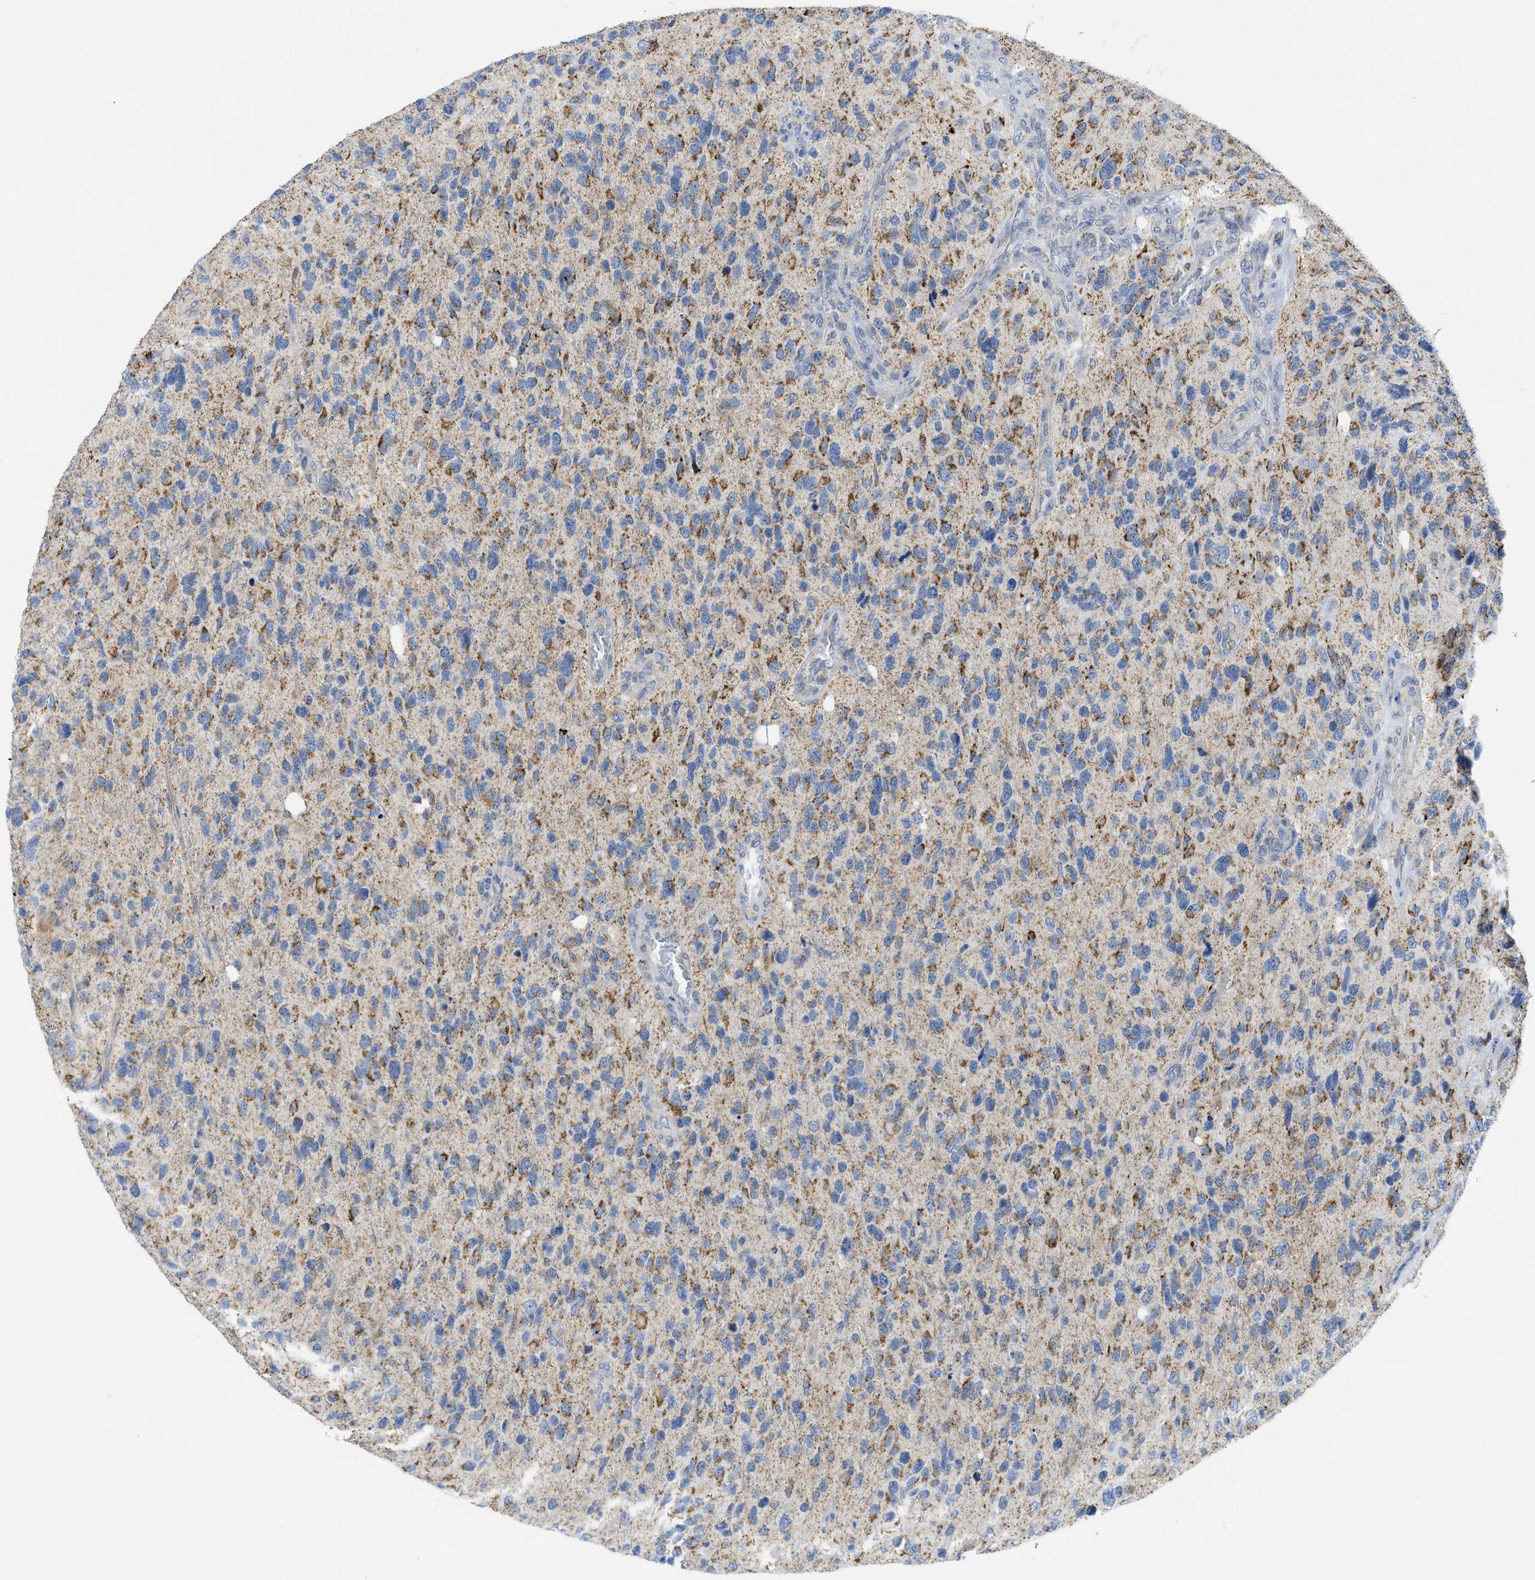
{"staining": {"intensity": "moderate", "quantity": ">75%", "location": "cytoplasmic/membranous"}, "tissue": "glioma", "cell_type": "Tumor cells", "image_type": "cancer", "snomed": [{"axis": "morphology", "description": "Glioma, malignant, High grade"}, {"axis": "topography", "description": "Brain"}], "caption": "IHC image of glioma stained for a protein (brown), which demonstrates medium levels of moderate cytoplasmic/membranous positivity in approximately >75% of tumor cells.", "gene": "GATD3", "patient": {"sex": "female", "age": 58}}